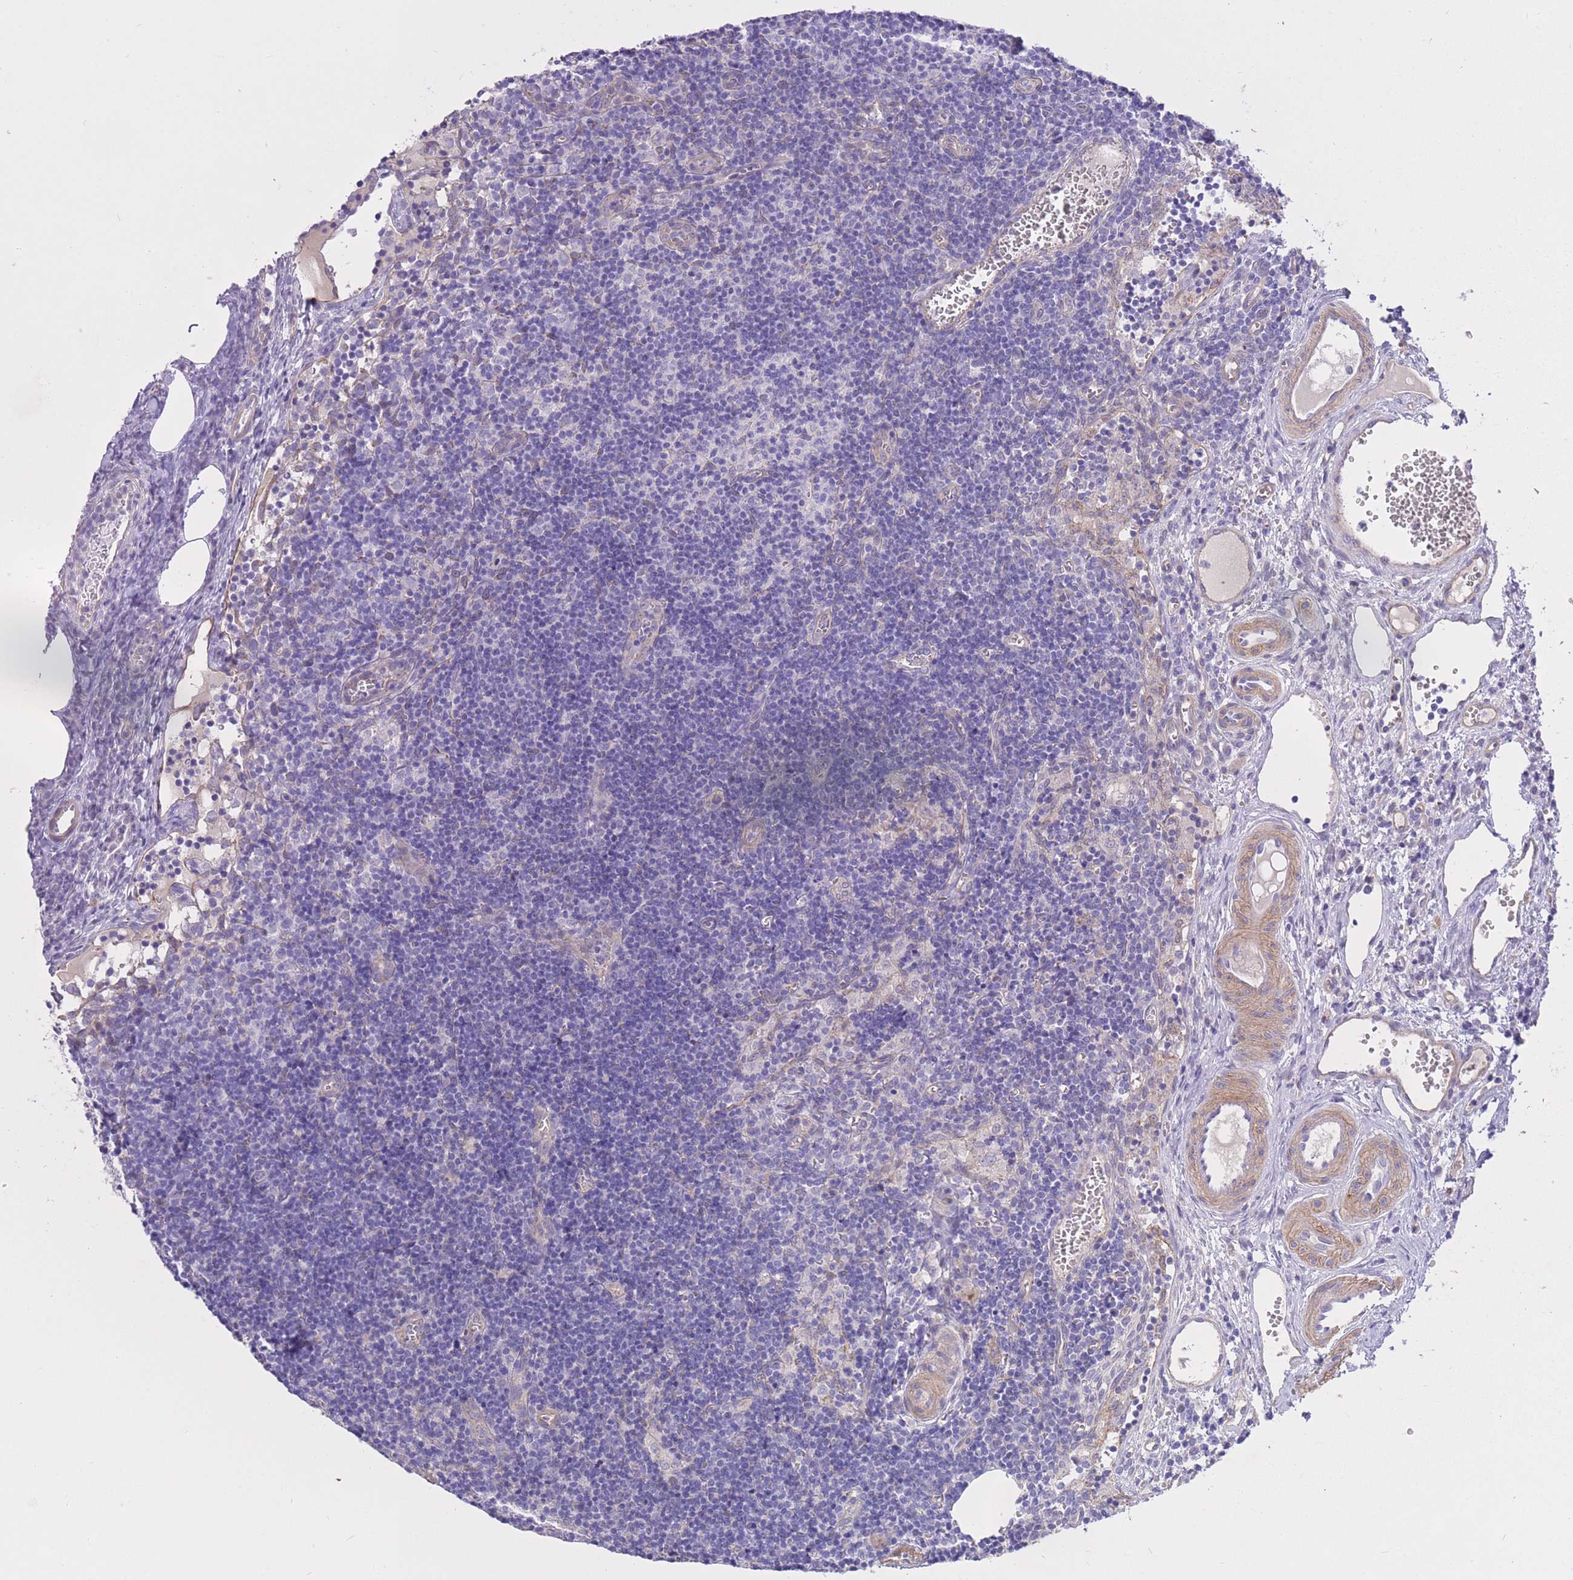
{"staining": {"intensity": "negative", "quantity": "none", "location": "none"}, "tissue": "lymph node", "cell_type": "Germinal center cells", "image_type": "normal", "snomed": [{"axis": "morphology", "description": "Normal tissue, NOS"}, {"axis": "topography", "description": "Lymph node"}], "caption": "This micrograph is of unremarkable lymph node stained with immunohistochemistry to label a protein in brown with the nuclei are counter-stained blue. There is no positivity in germinal center cells.", "gene": "PGM1", "patient": {"sex": "female", "age": 37}}